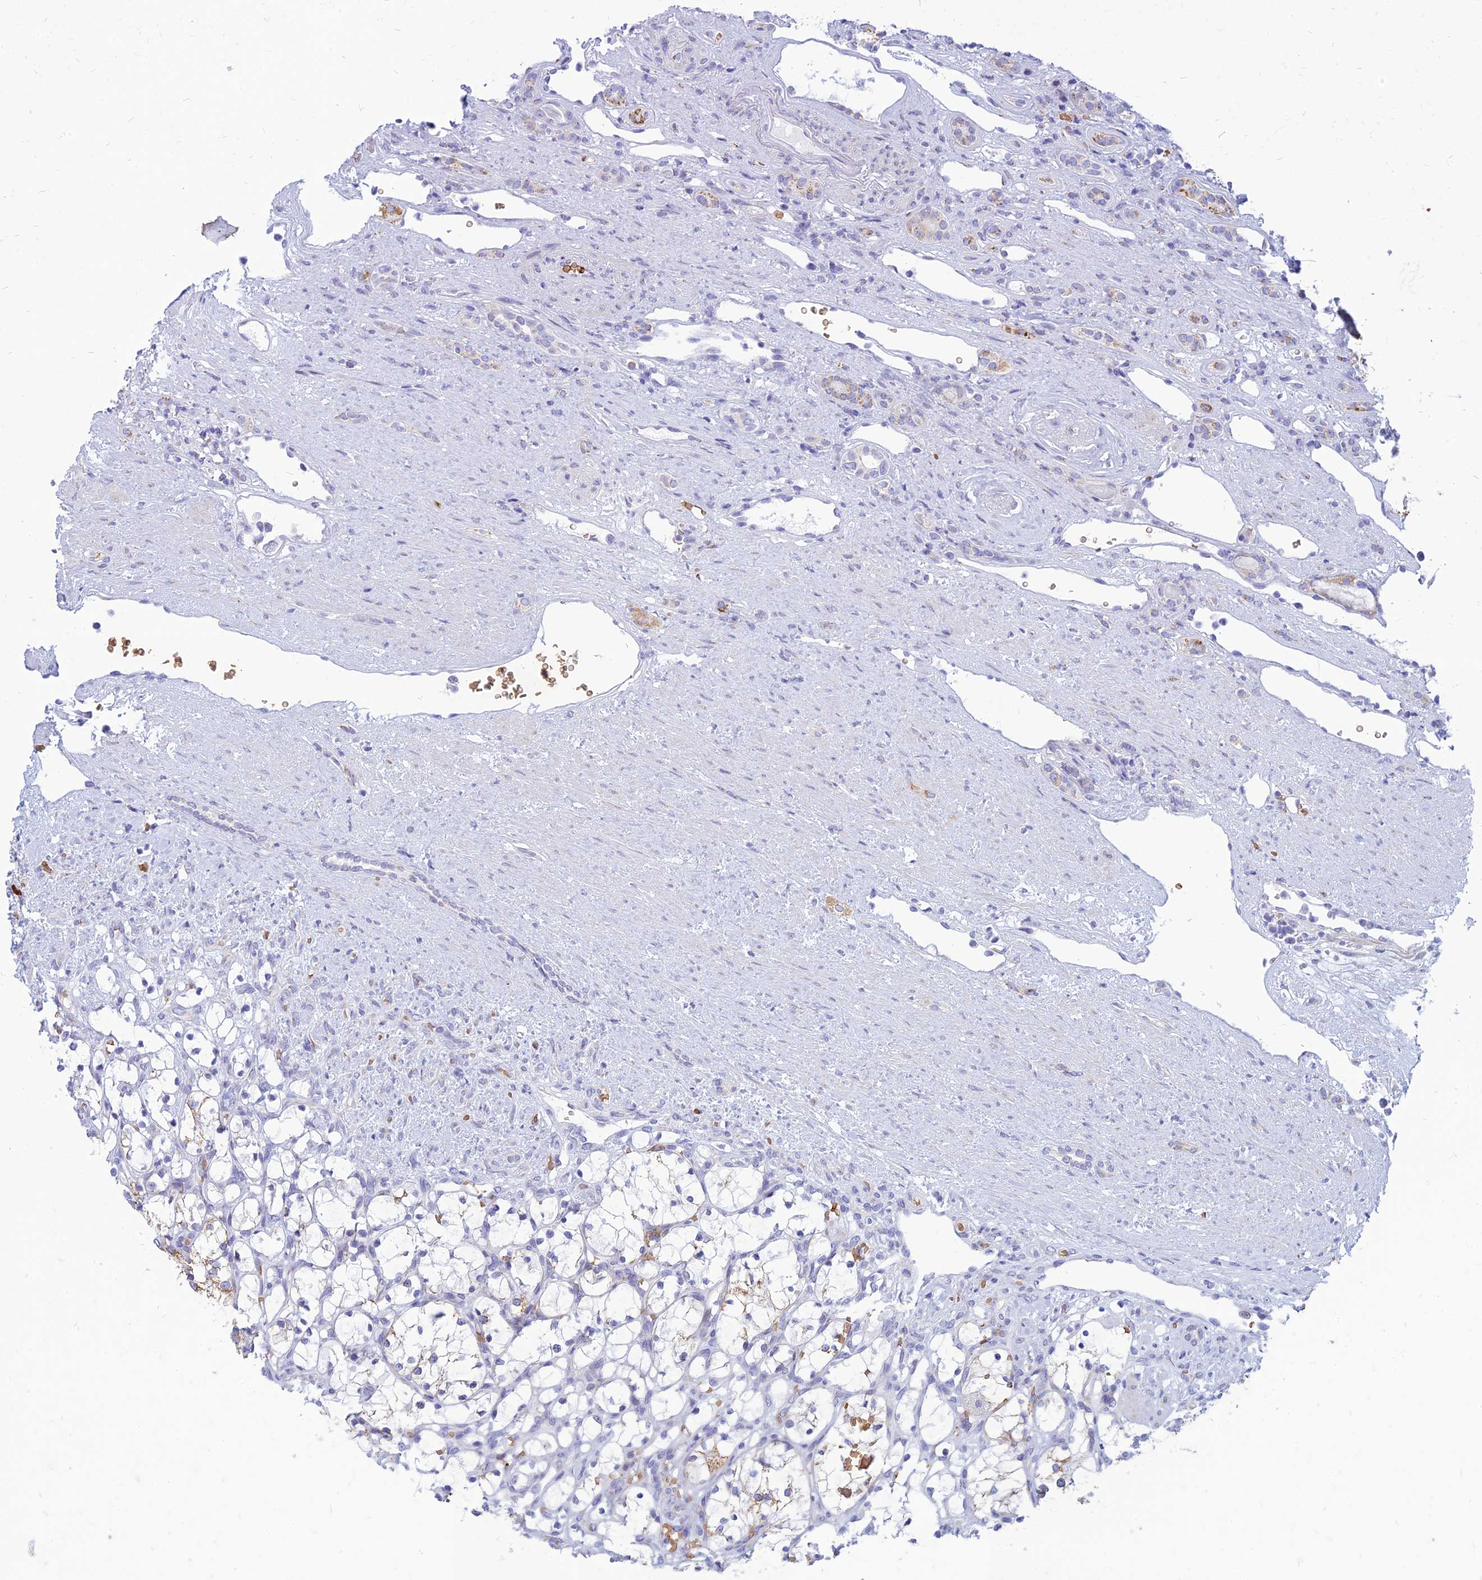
{"staining": {"intensity": "negative", "quantity": "none", "location": "none"}, "tissue": "renal cancer", "cell_type": "Tumor cells", "image_type": "cancer", "snomed": [{"axis": "morphology", "description": "Adenocarcinoma, NOS"}, {"axis": "topography", "description": "Kidney"}], "caption": "DAB (3,3'-diaminobenzidine) immunohistochemical staining of human adenocarcinoma (renal) exhibits no significant expression in tumor cells.", "gene": "HHAT", "patient": {"sex": "female", "age": 69}}